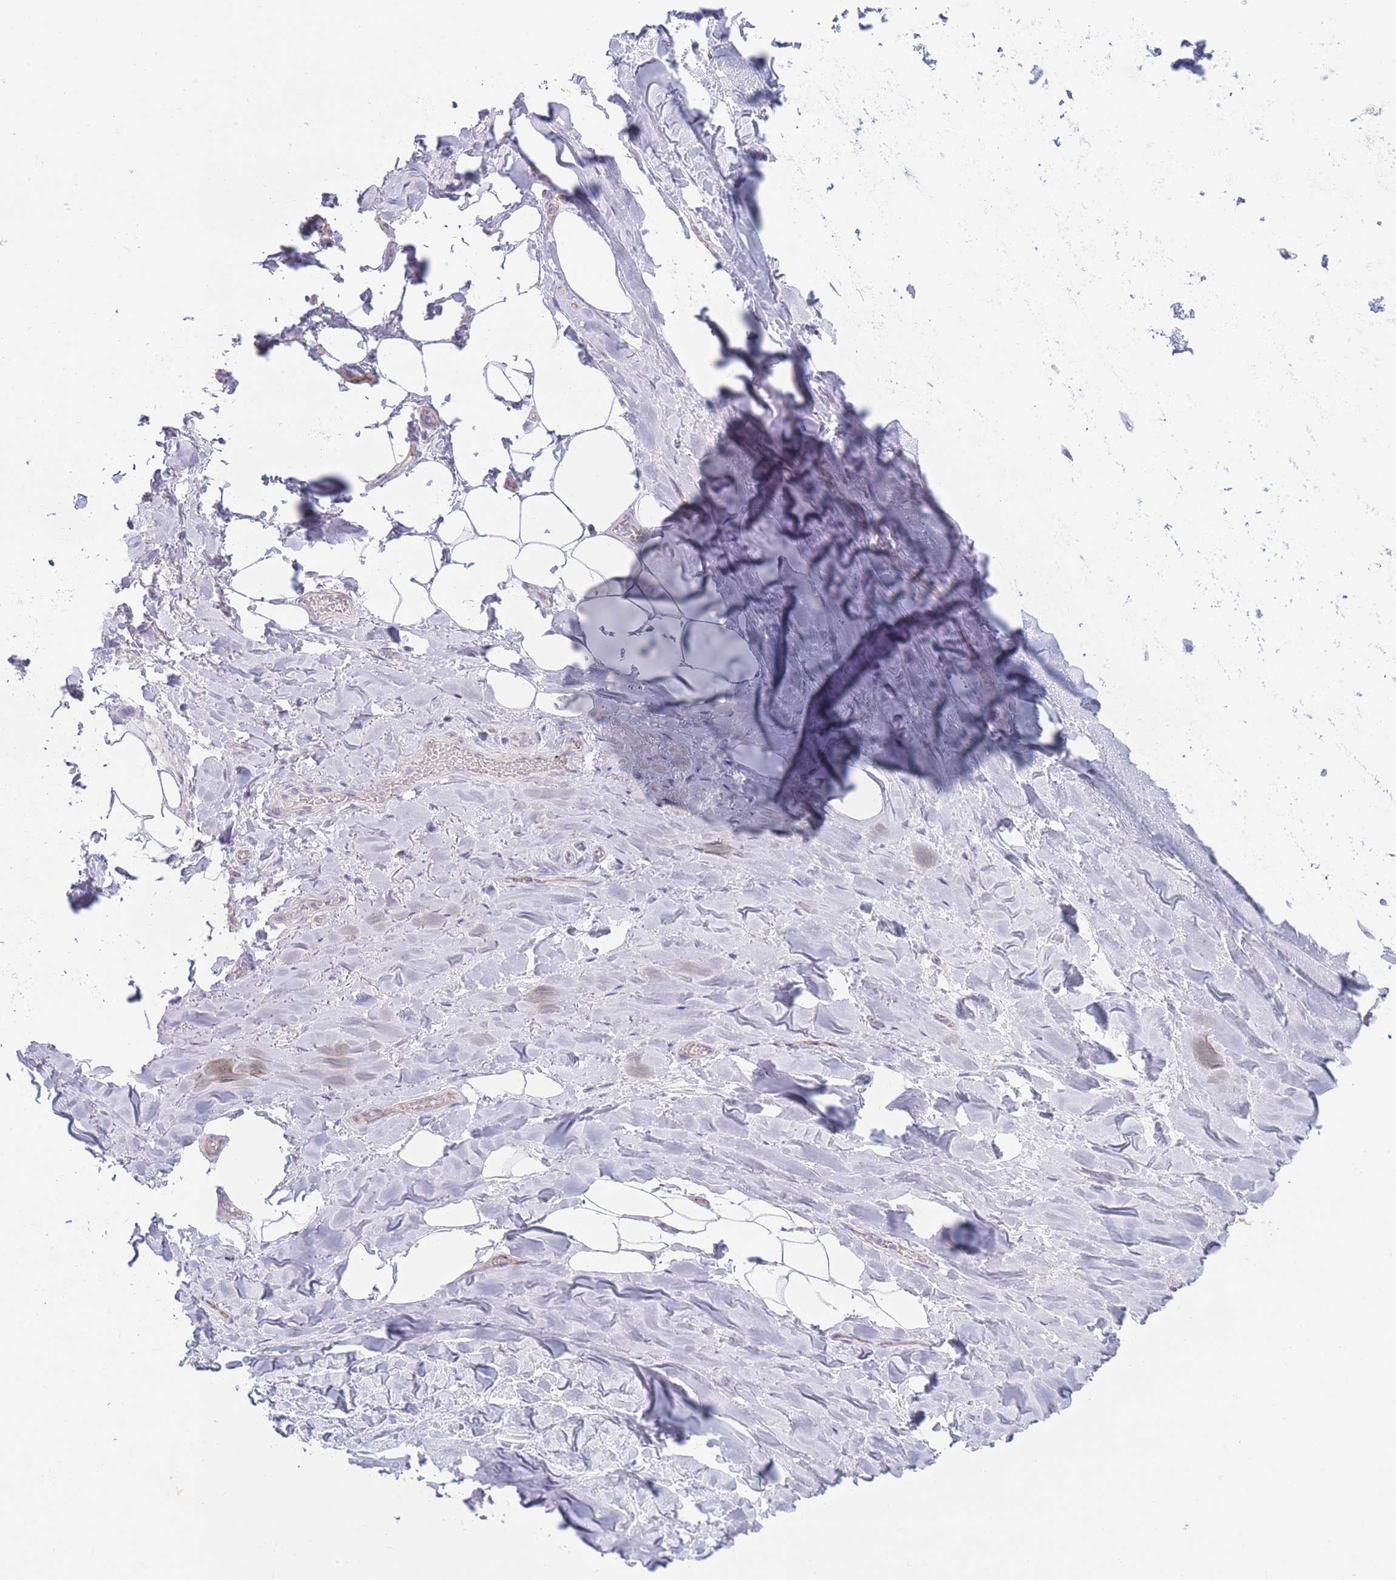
{"staining": {"intensity": "negative", "quantity": "none", "location": "none"}, "tissue": "adipose tissue", "cell_type": "Adipocytes", "image_type": "normal", "snomed": [{"axis": "morphology", "description": "Normal tissue, NOS"}, {"axis": "topography", "description": "Lymph node"}, {"axis": "topography", "description": "Cartilage tissue"}, {"axis": "topography", "description": "Bronchus"}], "caption": "Histopathology image shows no significant protein expression in adipocytes of benign adipose tissue. (Immunohistochemistry, brightfield microscopy, high magnification).", "gene": "UTP14A", "patient": {"sex": "male", "age": 63}}